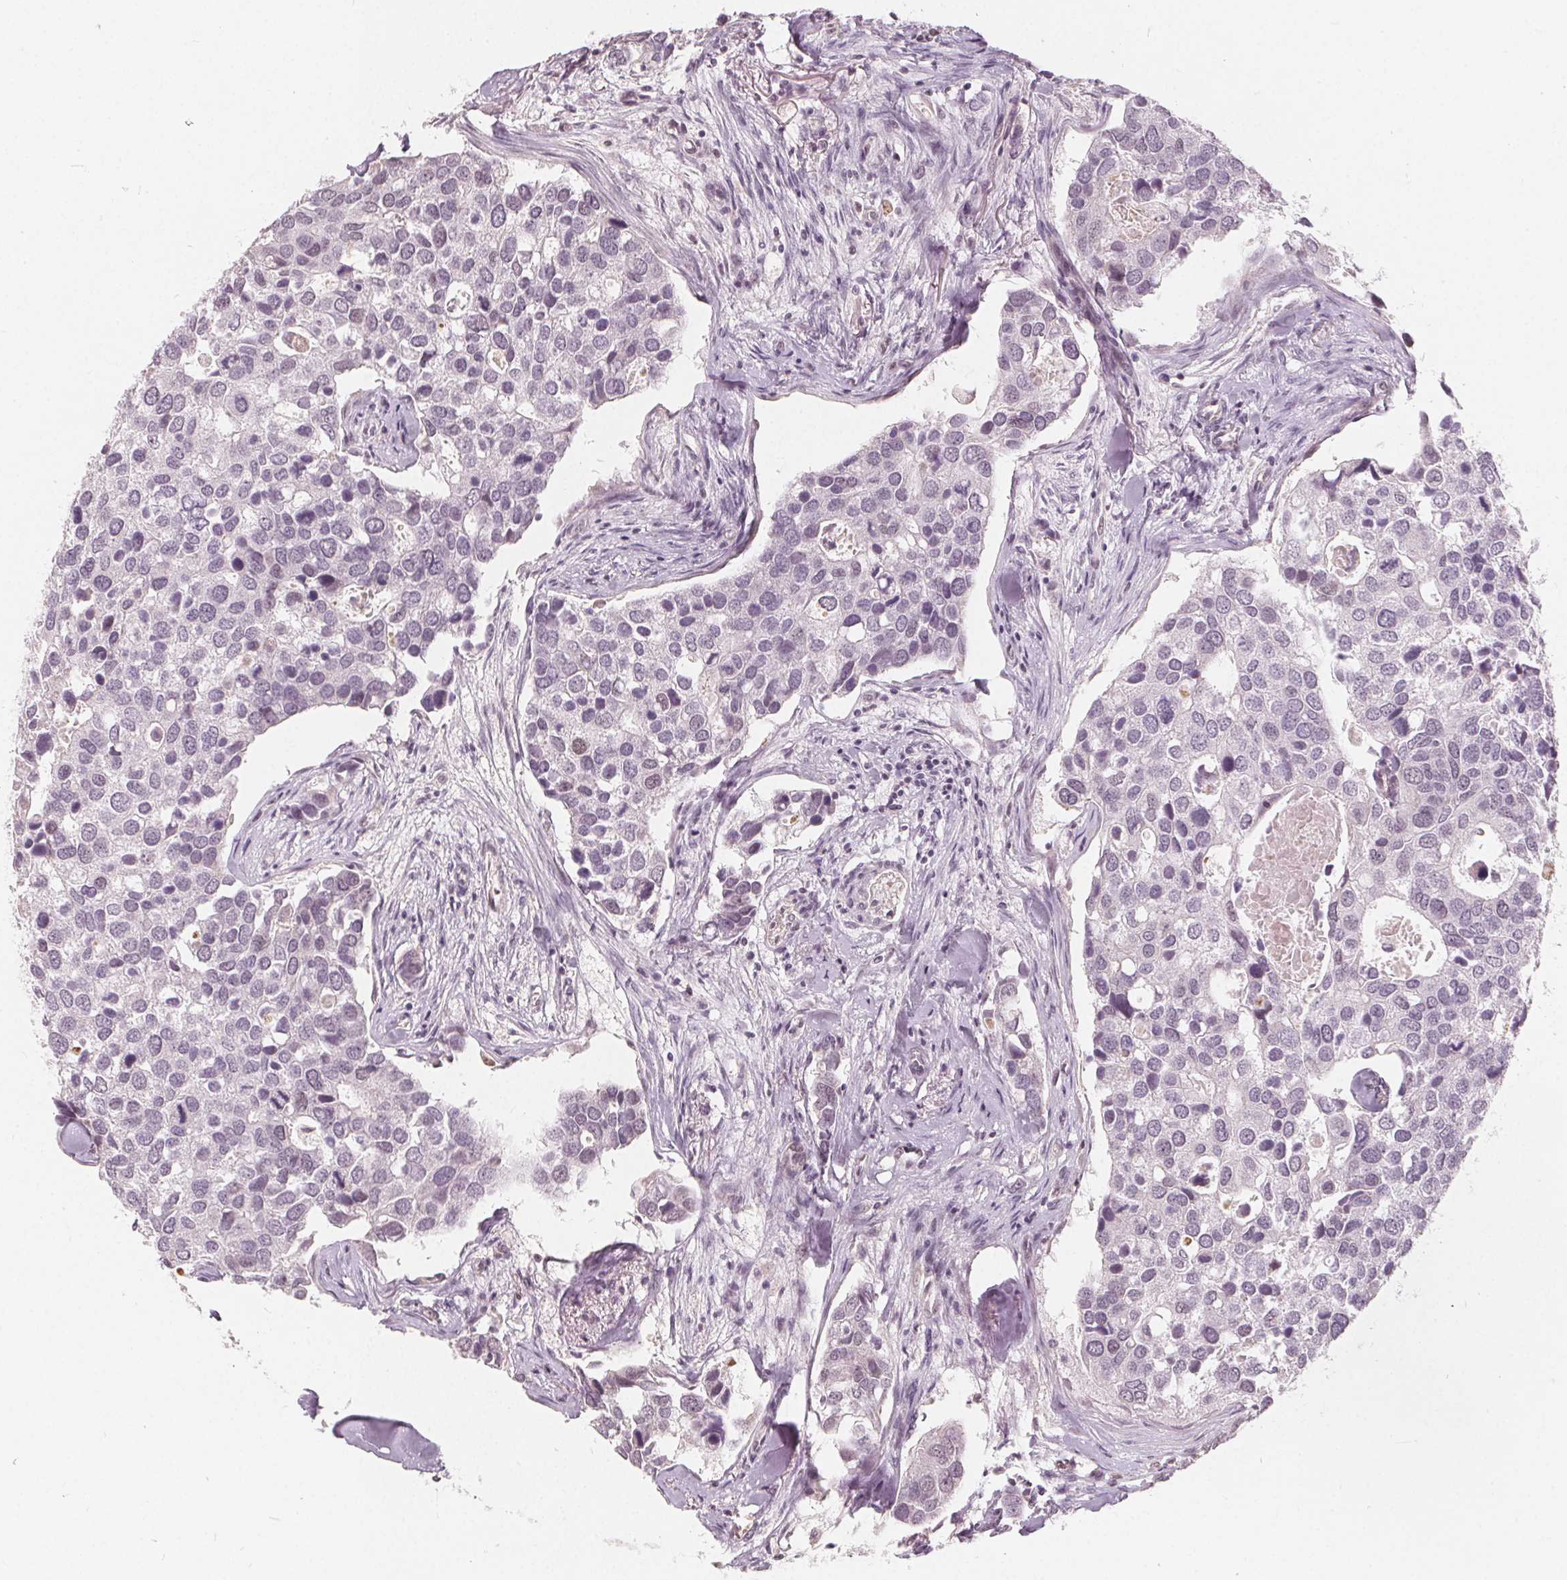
{"staining": {"intensity": "negative", "quantity": "none", "location": "none"}, "tissue": "breast cancer", "cell_type": "Tumor cells", "image_type": "cancer", "snomed": [{"axis": "morphology", "description": "Duct carcinoma"}, {"axis": "topography", "description": "Breast"}], "caption": "A high-resolution histopathology image shows immunohistochemistry (IHC) staining of breast intraductal carcinoma, which shows no significant staining in tumor cells.", "gene": "NUP210L", "patient": {"sex": "female", "age": 83}}